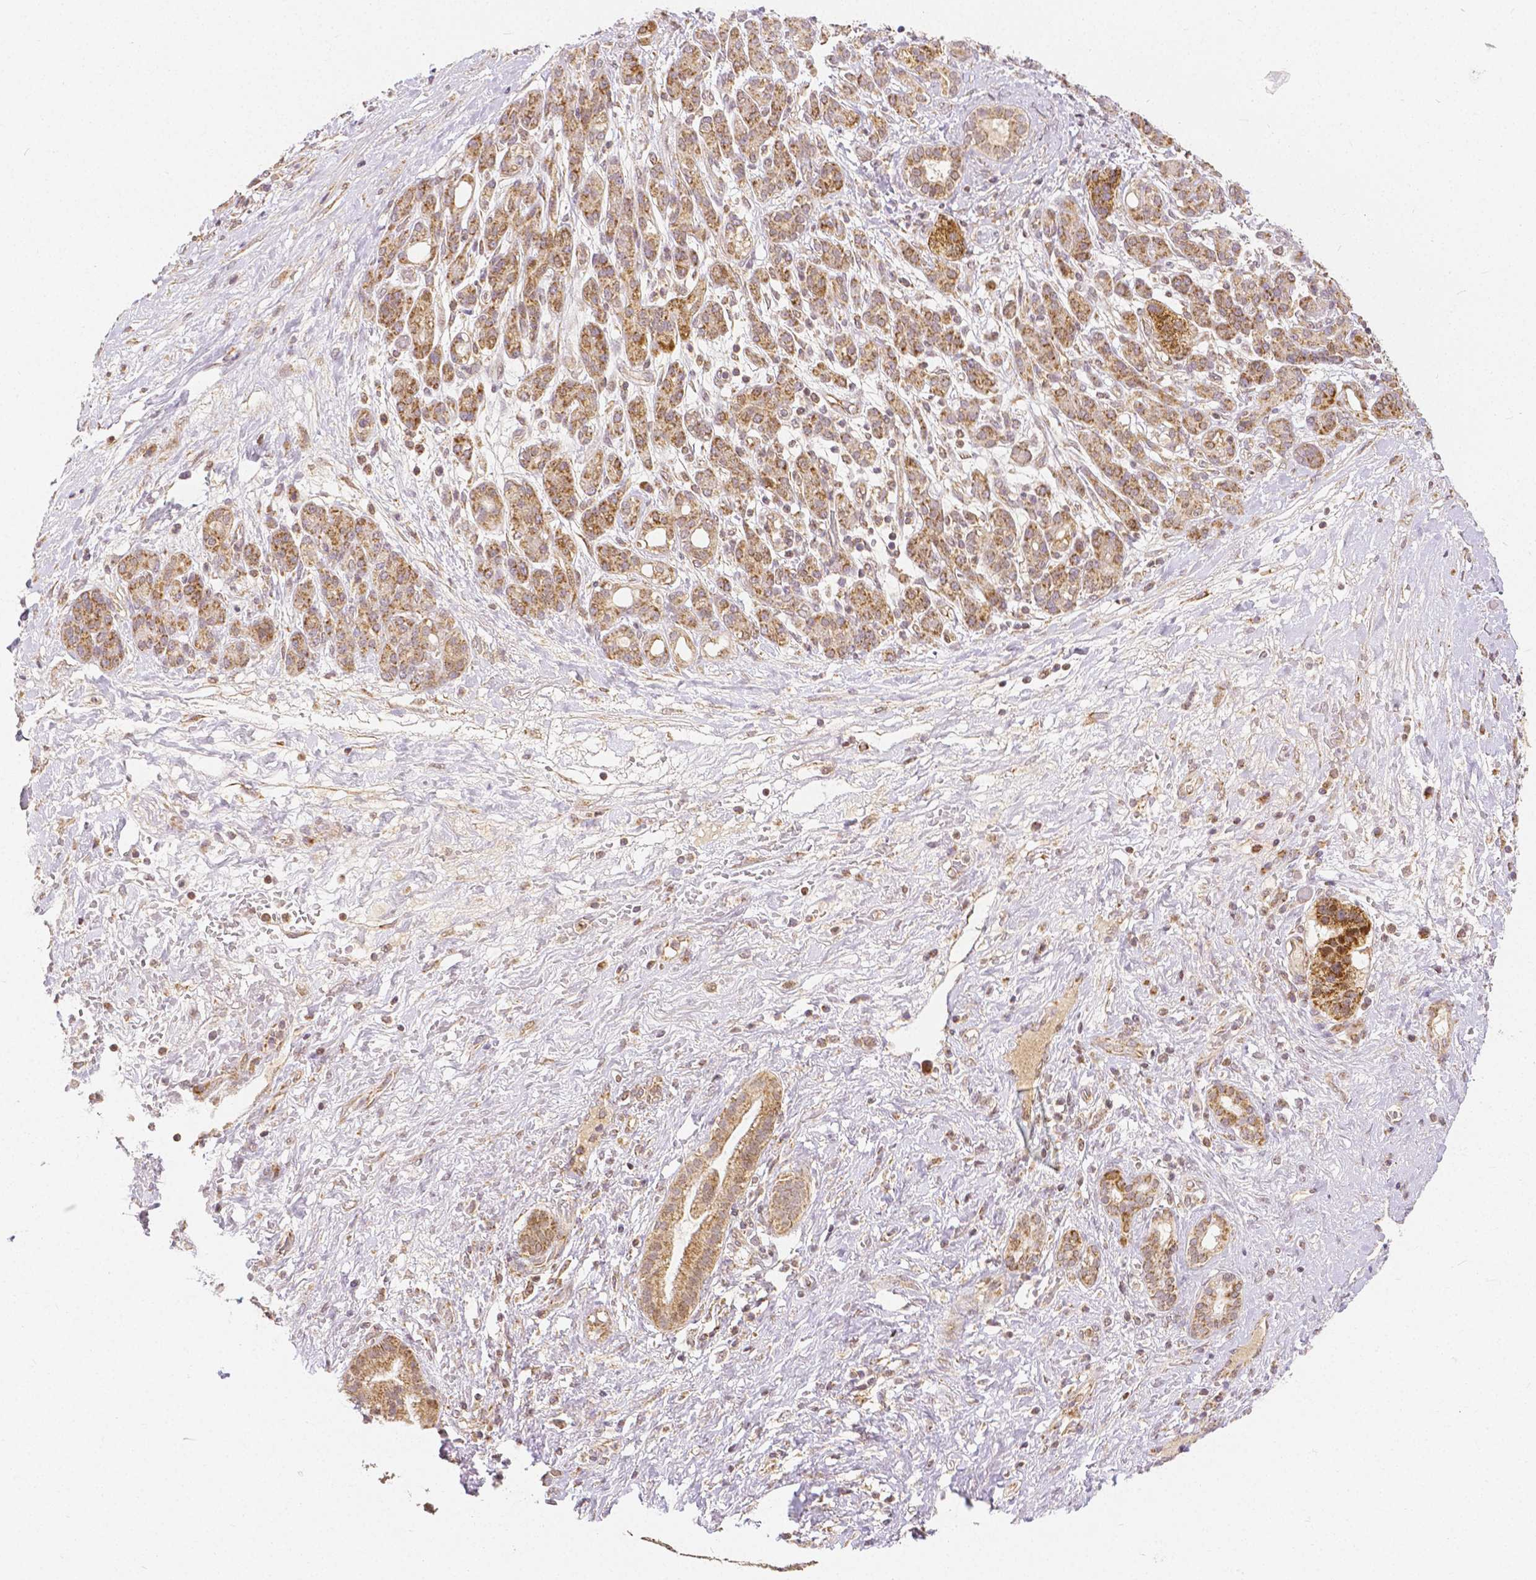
{"staining": {"intensity": "moderate", "quantity": ">75%", "location": "cytoplasmic/membranous,nuclear"}, "tissue": "pancreatic cancer", "cell_type": "Tumor cells", "image_type": "cancer", "snomed": [{"axis": "morphology", "description": "Adenocarcinoma, NOS"}, {"axis": "topography", "description": "Pancreas"}], "caption": "Immunohistochemical staining of pancreatic cancer shows moderate cytoplasmic/membranous and nuclear protein positivity in approximately >75% of tumor cells.", "gene": "RHOT1", "patient": {"sex": "male", "age": 44}}